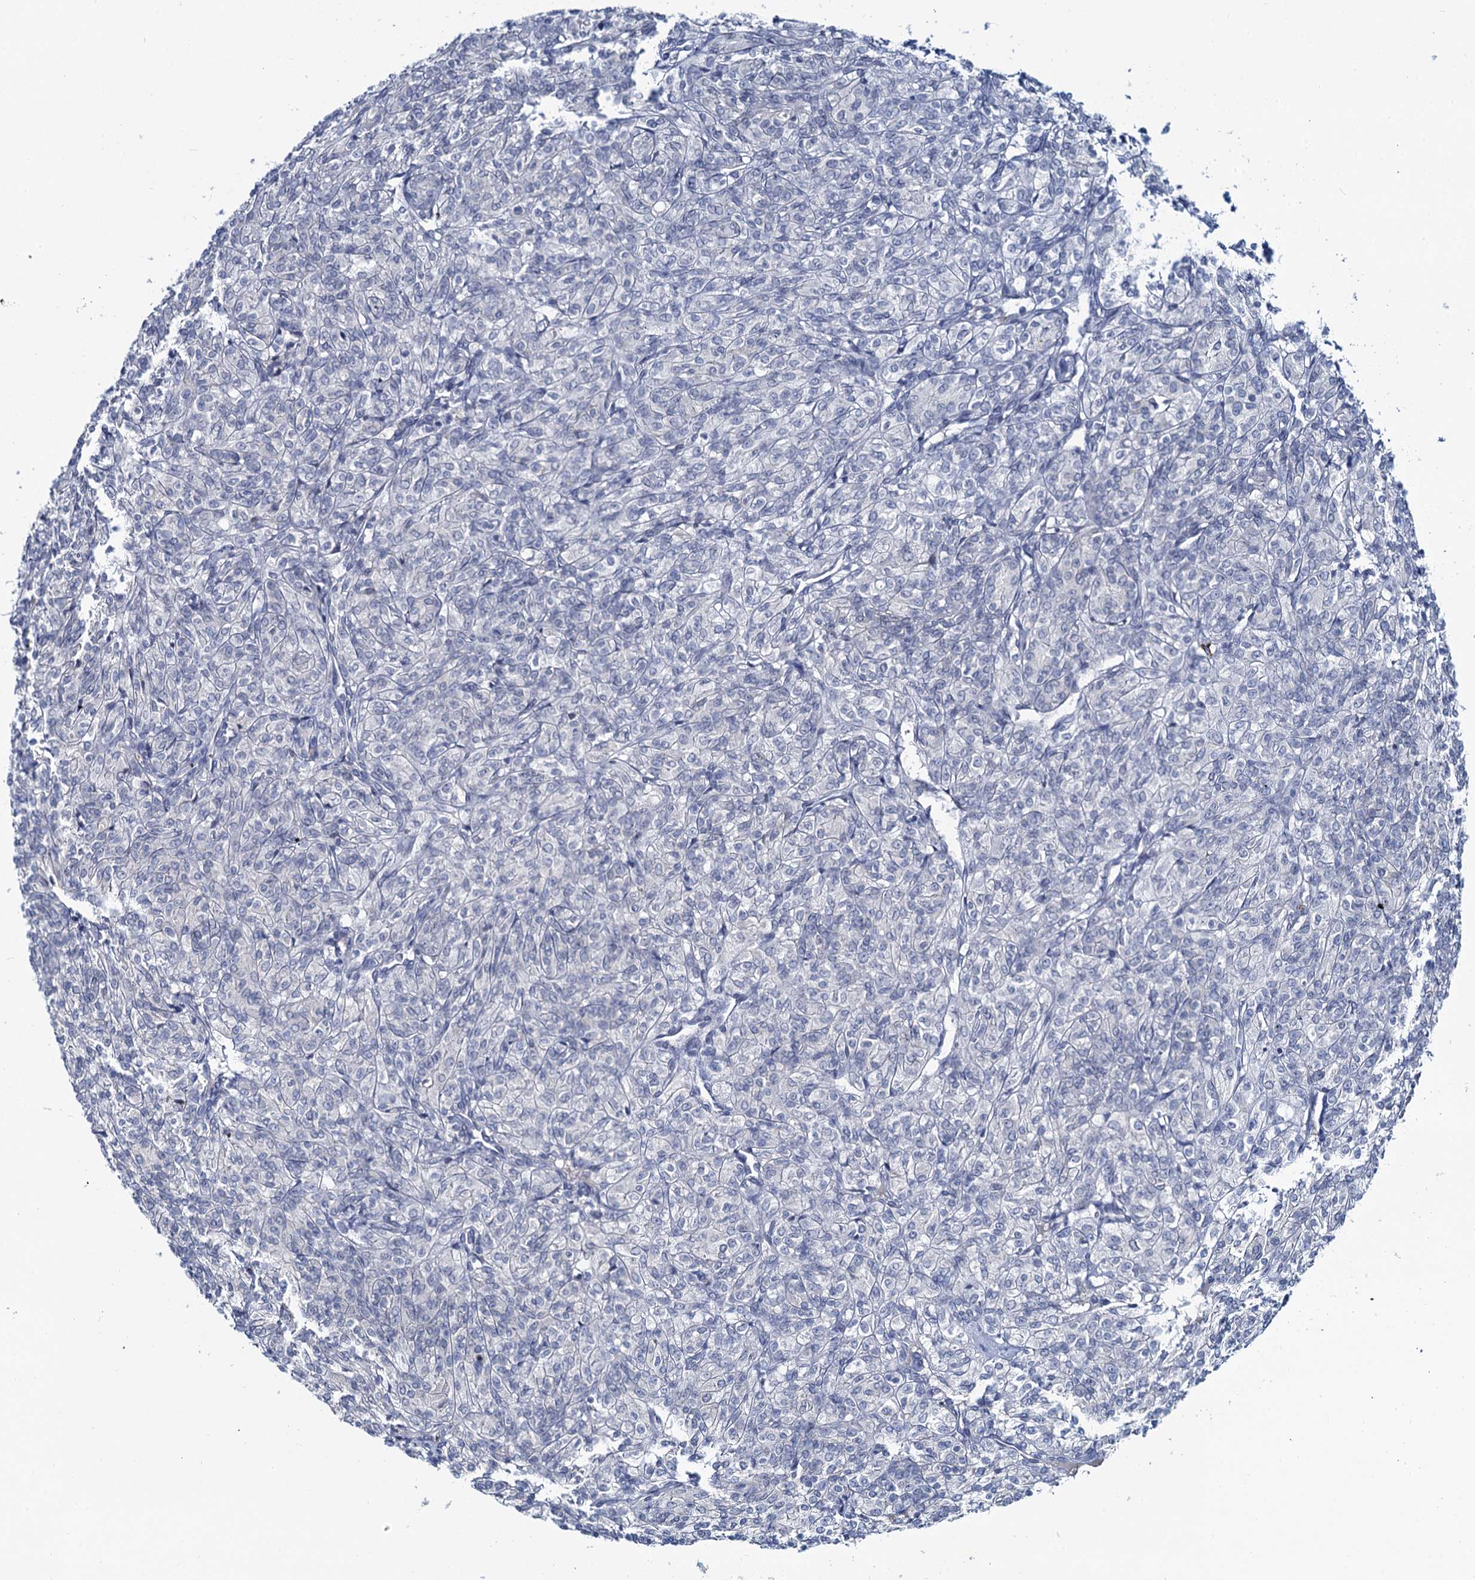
{"staining": {"intensity": "negative", "quantity": "none", "location": "none"}, "tissue": "renal cancer", "cell_type": "Tumor cells", "image_type": "cancer", "snomed": [{"axis": "morphology", "description": "Adenocarcinoma, NOS"}, {"axis": "topography", "description": "Kidney"}], "caption": "Protein analysis of renal adenocarcinoma shows no significant staining in tumor cells. Nuclei are stained in blue.", "gene": "TOX3", "patient": {"sex": "male", "age": 77}}